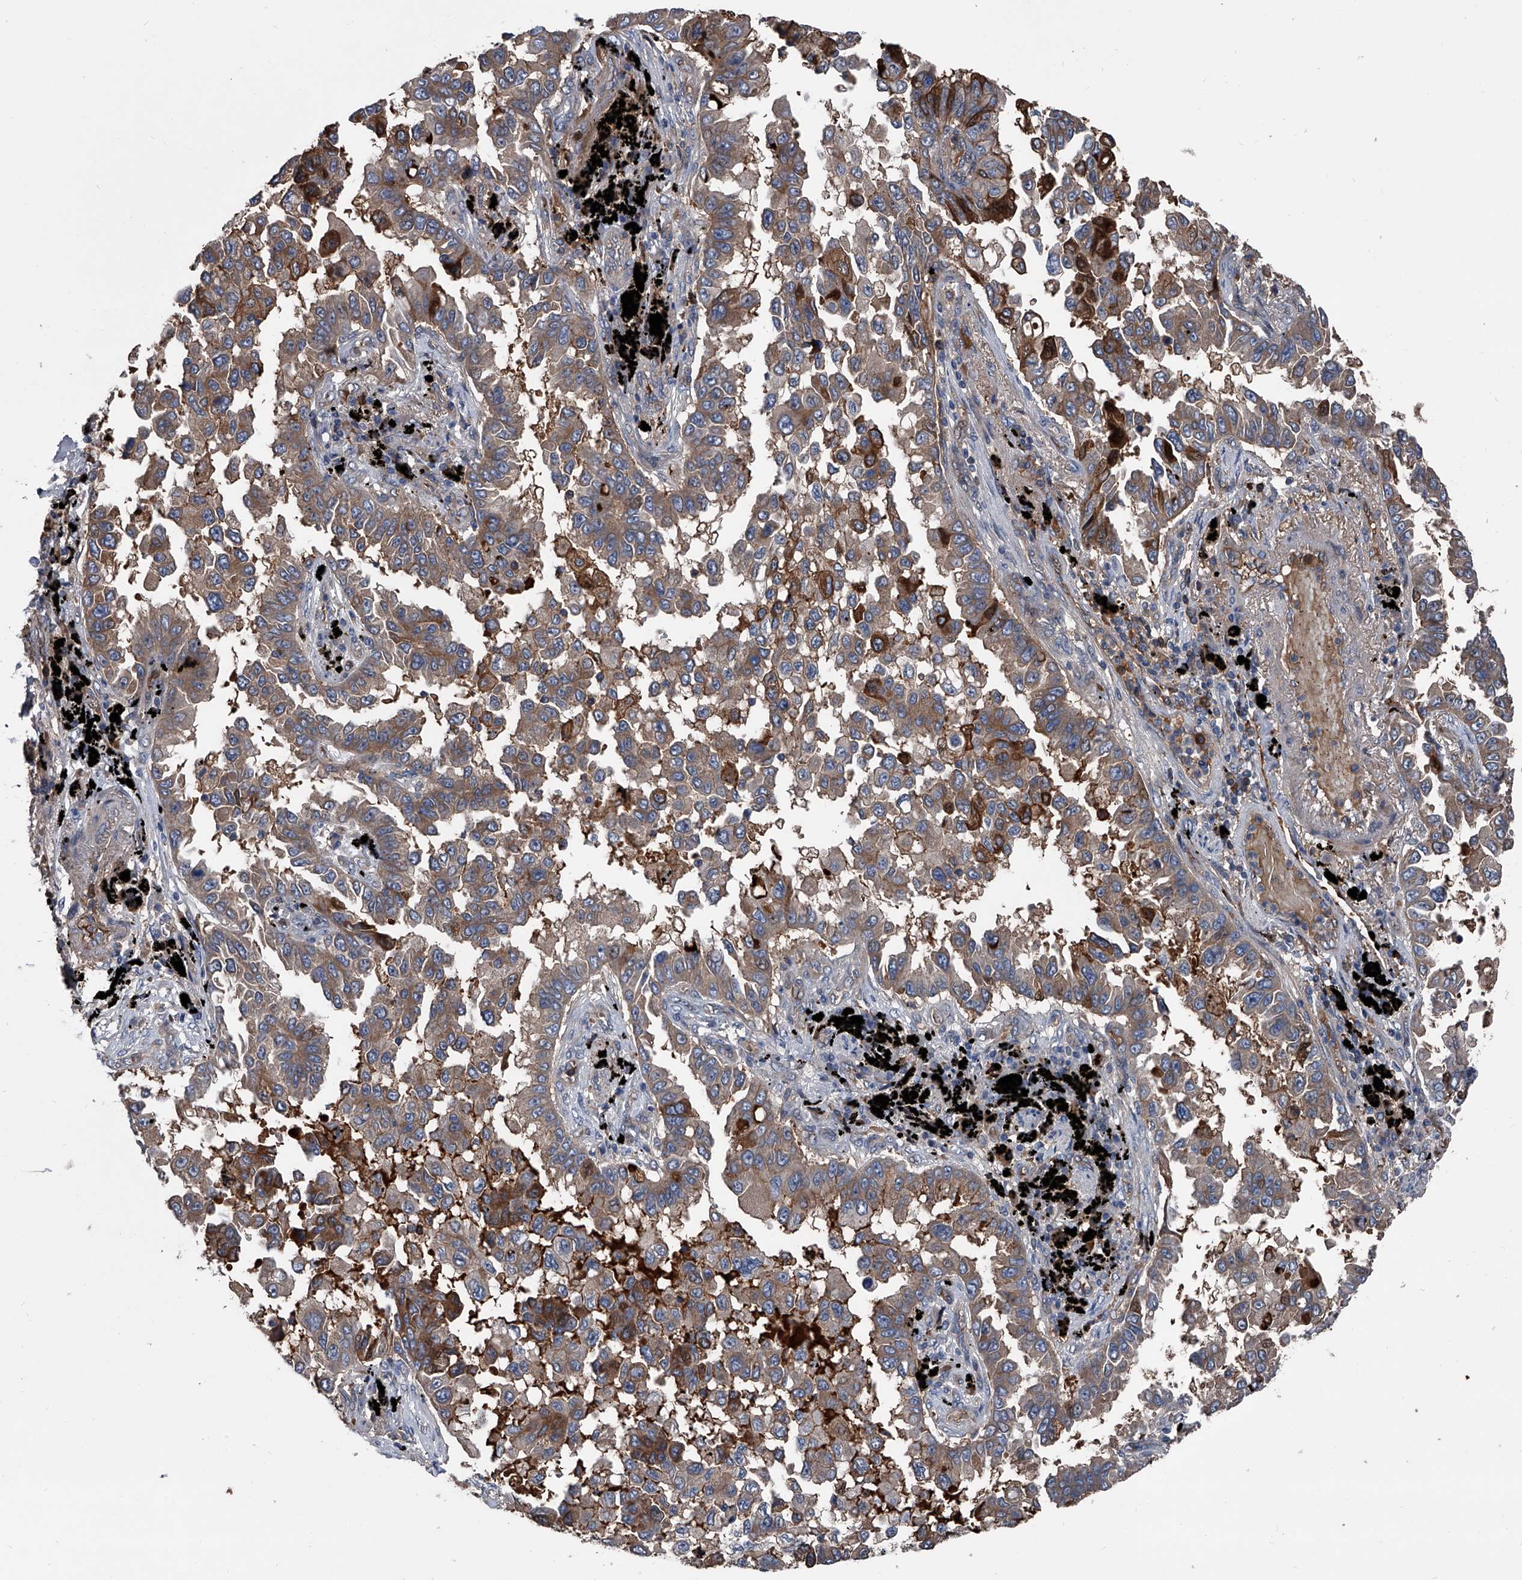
{"staining": {"intensity": "moderate", "quantity": ">75%", "location": "cytoplasmic/membranous"}, "tissue": "lung cancer", "cell_type": "Tumor cells", "image_type": "cancer", "snomed": [{"axis": "morphology", "description": "Adenocarcinoma, NOS"}, {"axis": "topography", "description": "Lung"}], "caption": "Moderate cytoplasmic/membranous expression is present in about >75% of tumor cells in lung cancer. The staining was performed using DAB to visualize the protein expression in brown, while the nuclei were stained in blue with hematoxylin (Magnification: 20x).", "gene": "KIF13A", "patient": {"sex": "female", "age": 67}}